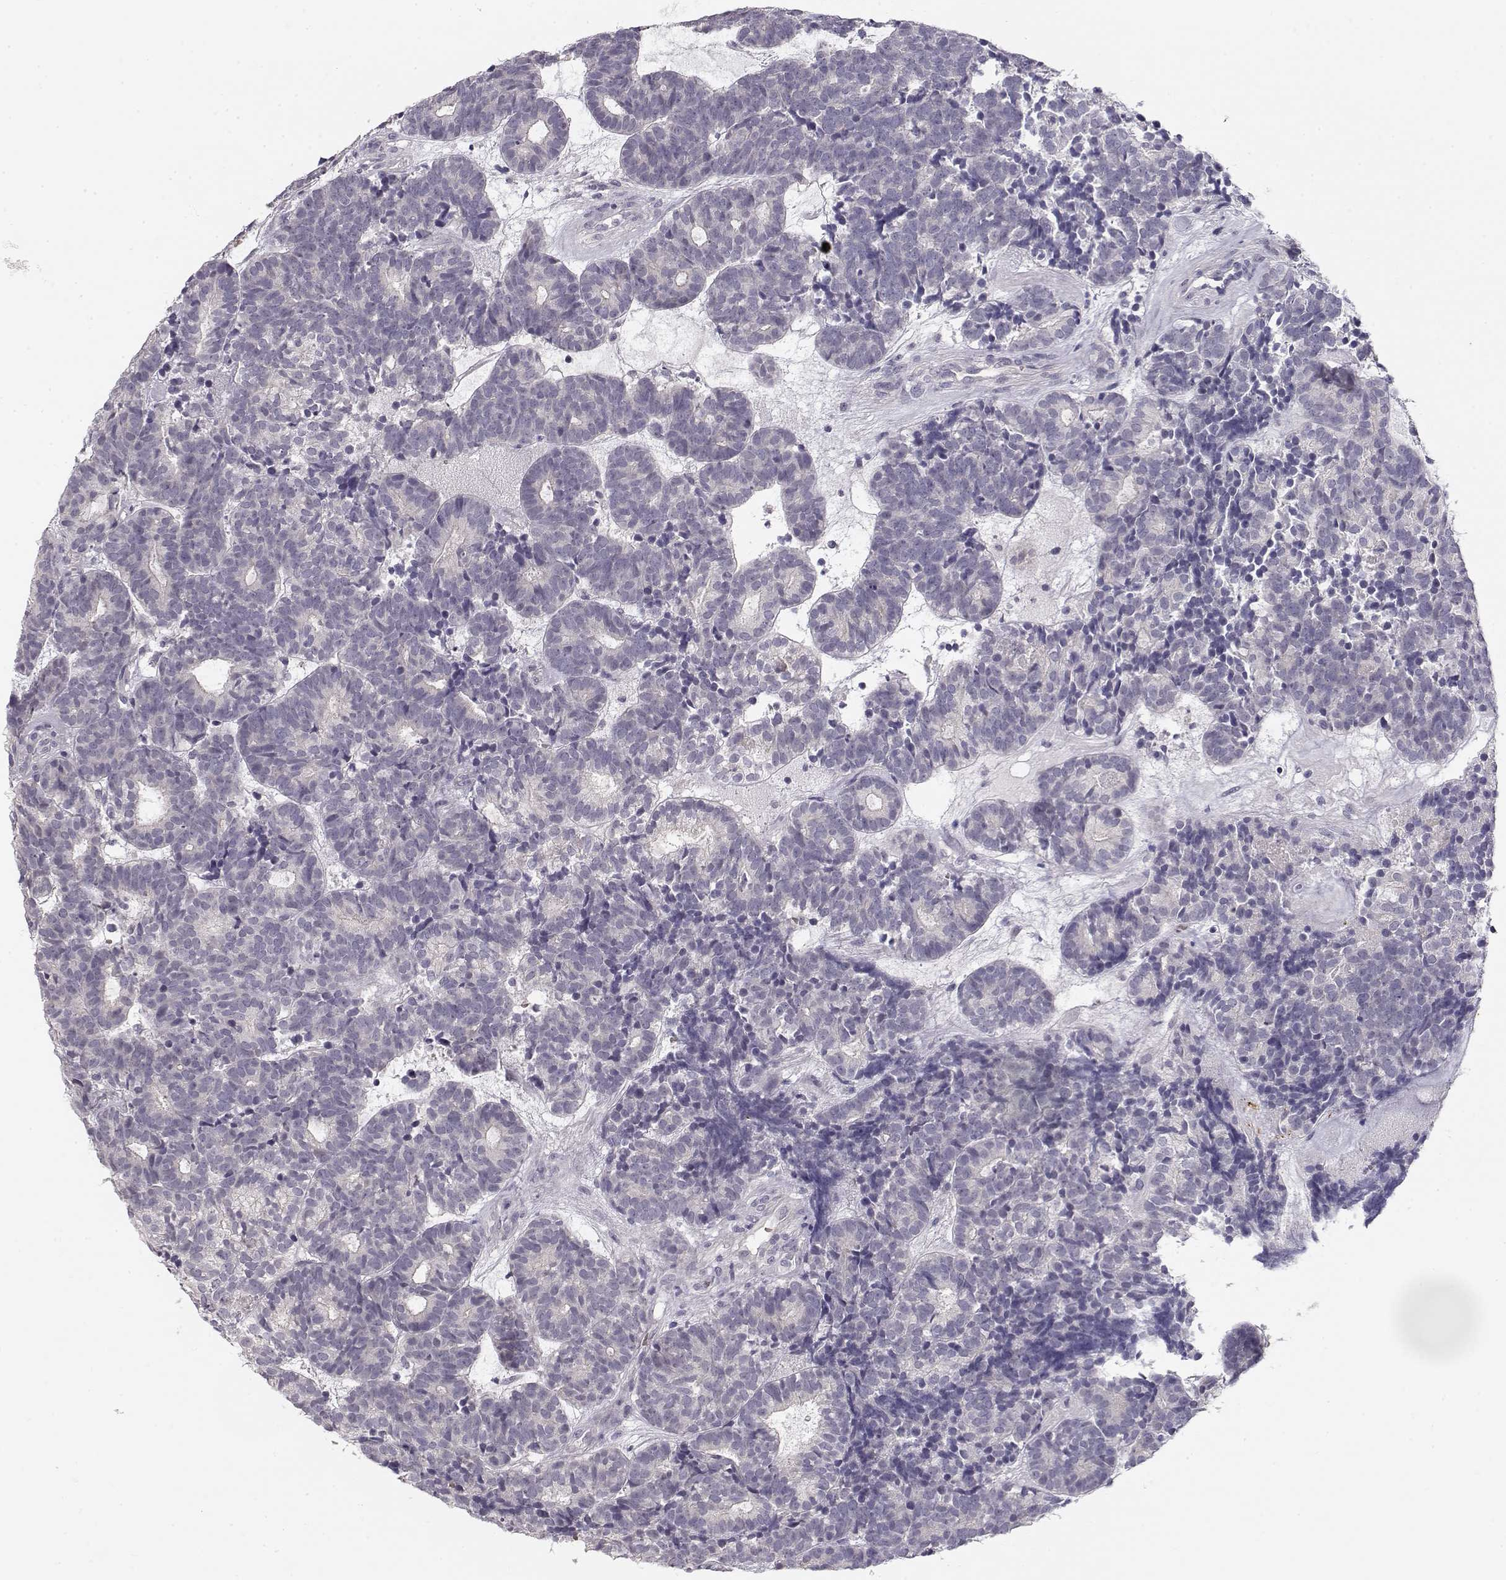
{"staining": {"intensity": "negative", "quantity": "none", "location": "none"}, "tissue": "head and neck cancer", "cell_type": "Tumor cells", "image_type": "cancer", "snomed": [{"axis": "morphology", "description": "Adenocarcinoma, NOS"}, {"axis": "topography", "description": "Head-Neck"}], "caption": "The IHC histopathology image has no significant staining in tumor cells of head and neck cancer (adenocarcinoma) tissue. (Immunohistochemistry, brightfield microscopy, high magnification).", "gene": "TTC26", "patient": {"sex": "female", "age": 81}}